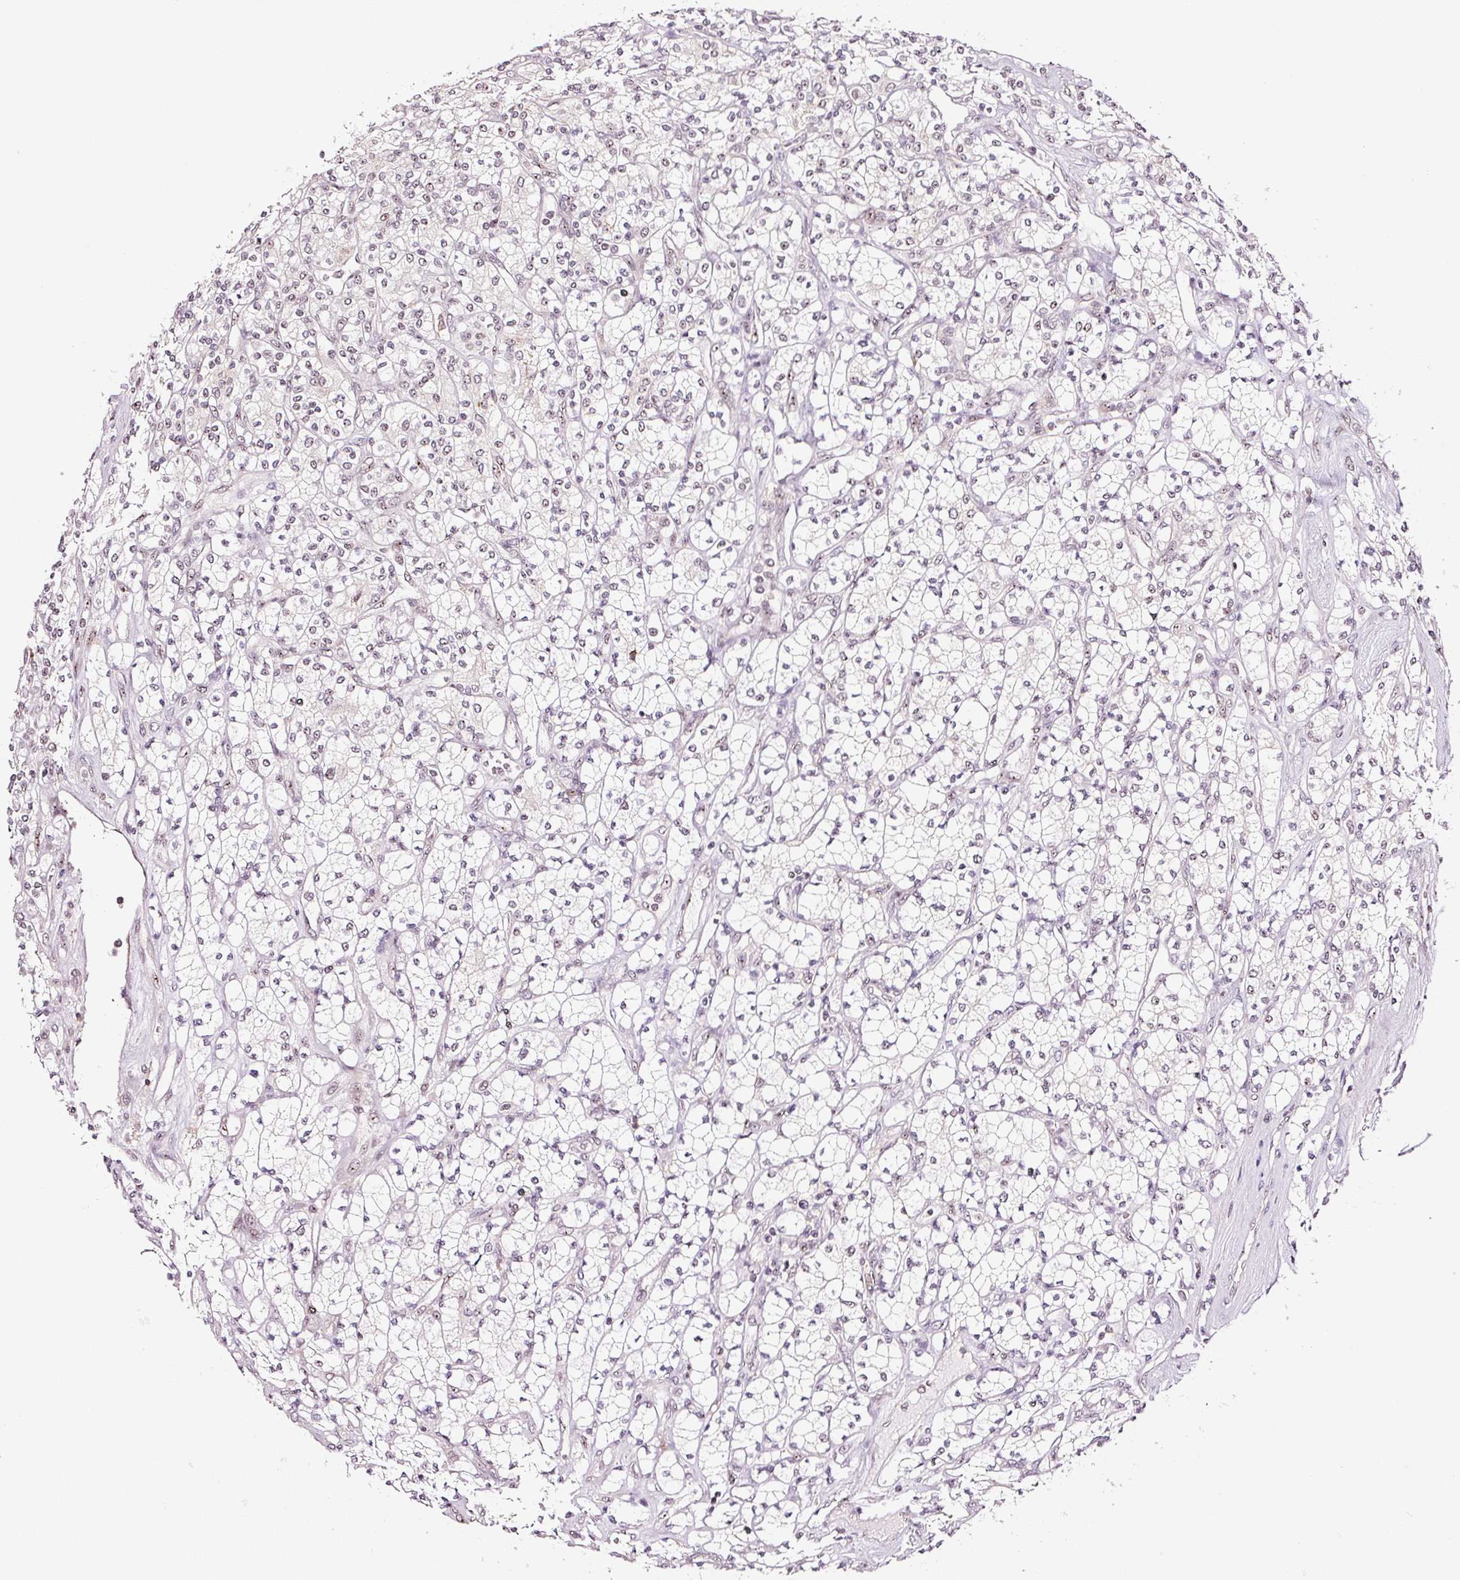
{"staining": {"intensity": "negative", "quantity": "none", "location": "none"}, "tissue": "renal cancer", "cell_type": "Tumor cells", "image_type": "cancer", "snomed": [{"axis": "morphology", "description": "Adenocarcinoma, NOS"}, {"axis": "topography", "description": "Kidney"}], "caption": "IHC histopathology image of human renal cancer (adenocarcinoma) stained for a protein (brown), which shows no staining in tumor cells. (Immunohistochemistry (ihc), brightfield microscopy, high magnification).", "gene": "GNL3", "patient": {"sex": "male", "age": 77}}